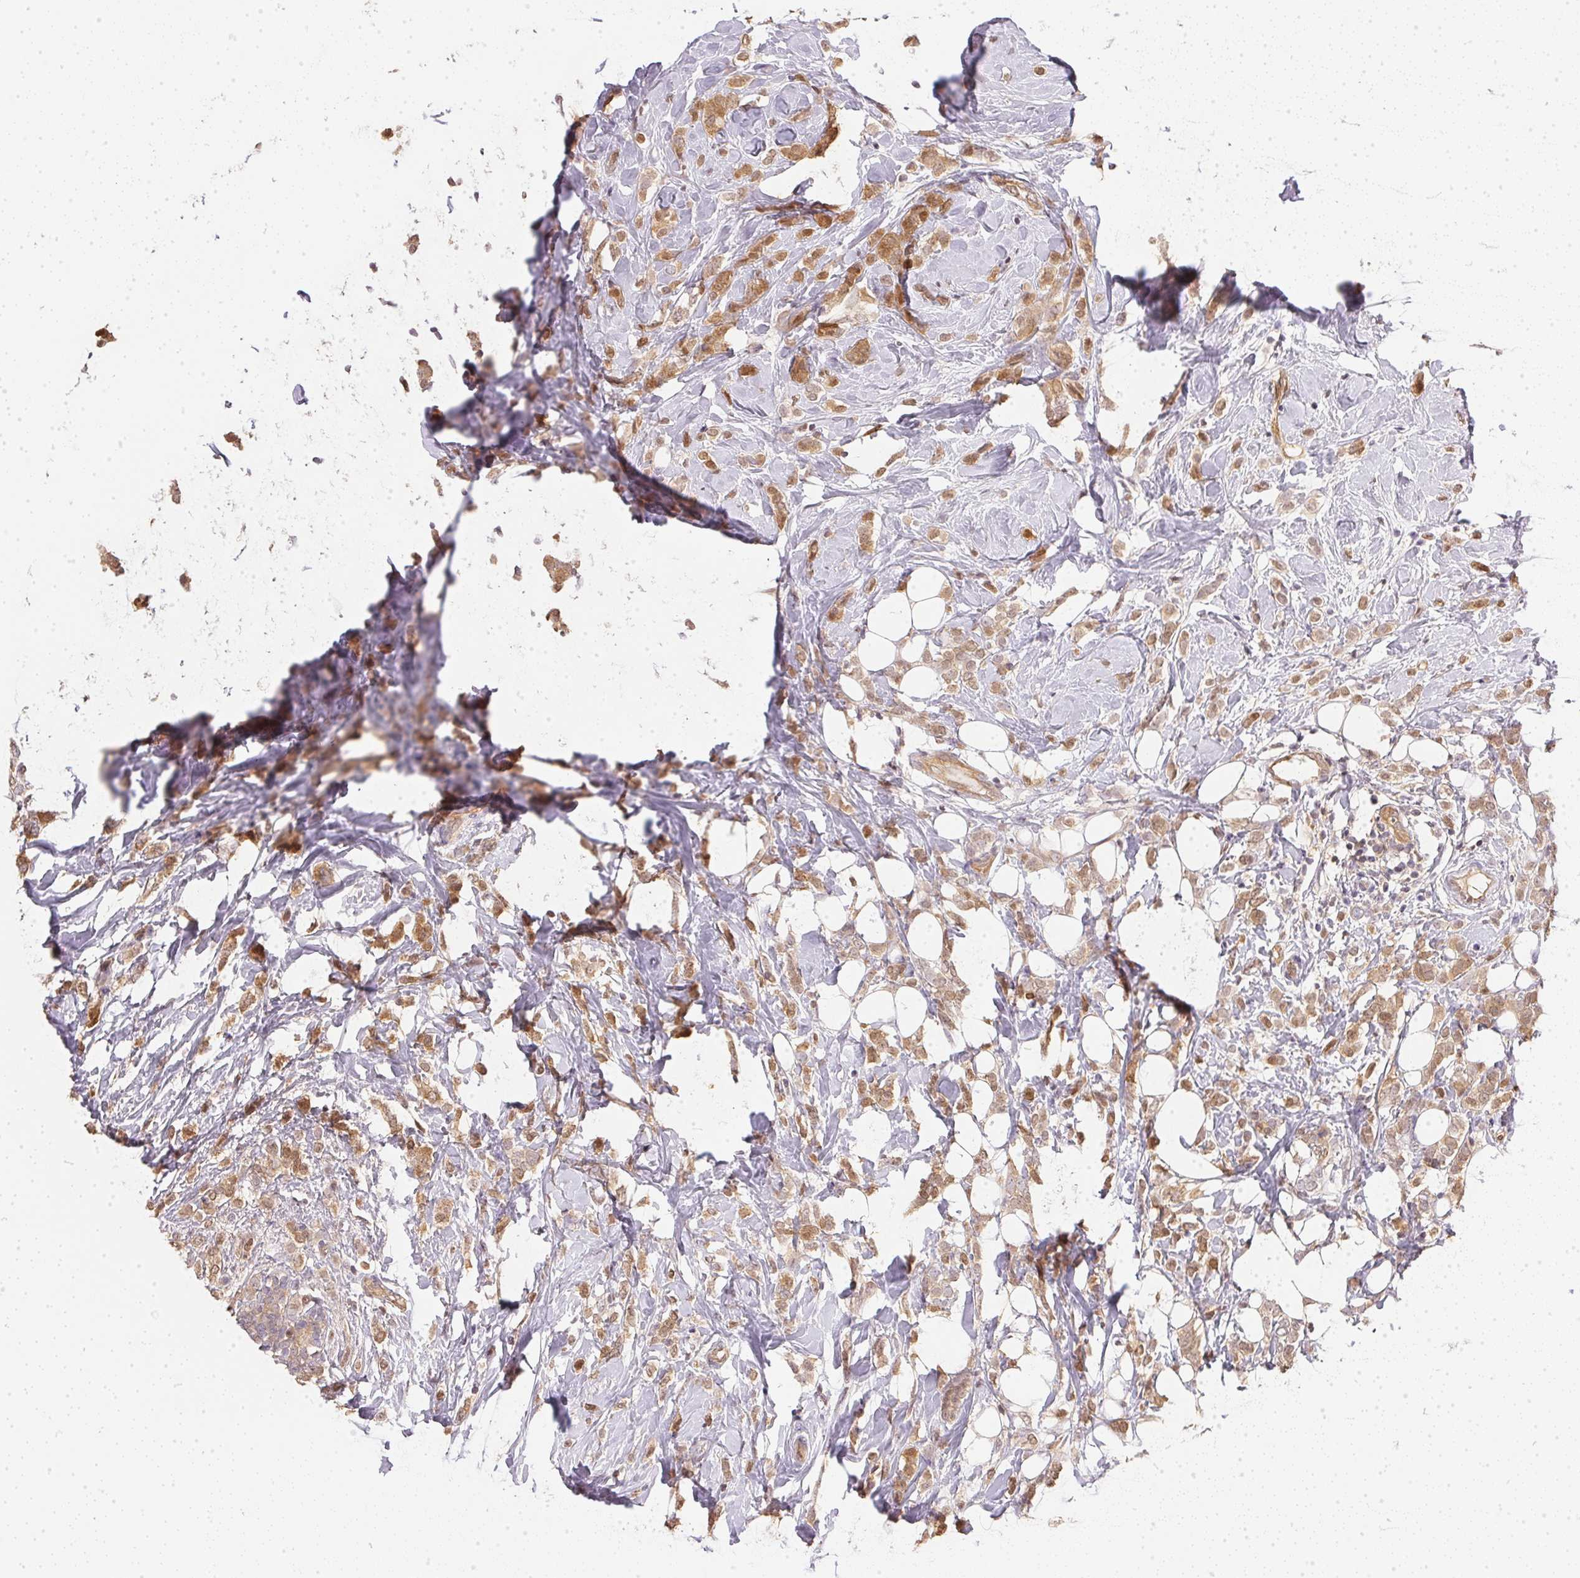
{"staining": {"intensity": "moderate", "quantity": ">75%", "location": "cytoplasmic/membranous"}, "tissue": "breast cancer", "cell_type": "Tumor cells", "image_type": "cancer", "snomed": [{"axis": "morphology", "description": "Lobular carcinoma"}, {"axis": "topography", "description": "Breast"}], "caption": "Immunohistochemical staining of human breast cancer exhibits moderate cytoplasmic/membranous protein staining in about >75% of tumor cells.", "gene": "BLMH", "patient": {"sex": "female", "age": 49}}